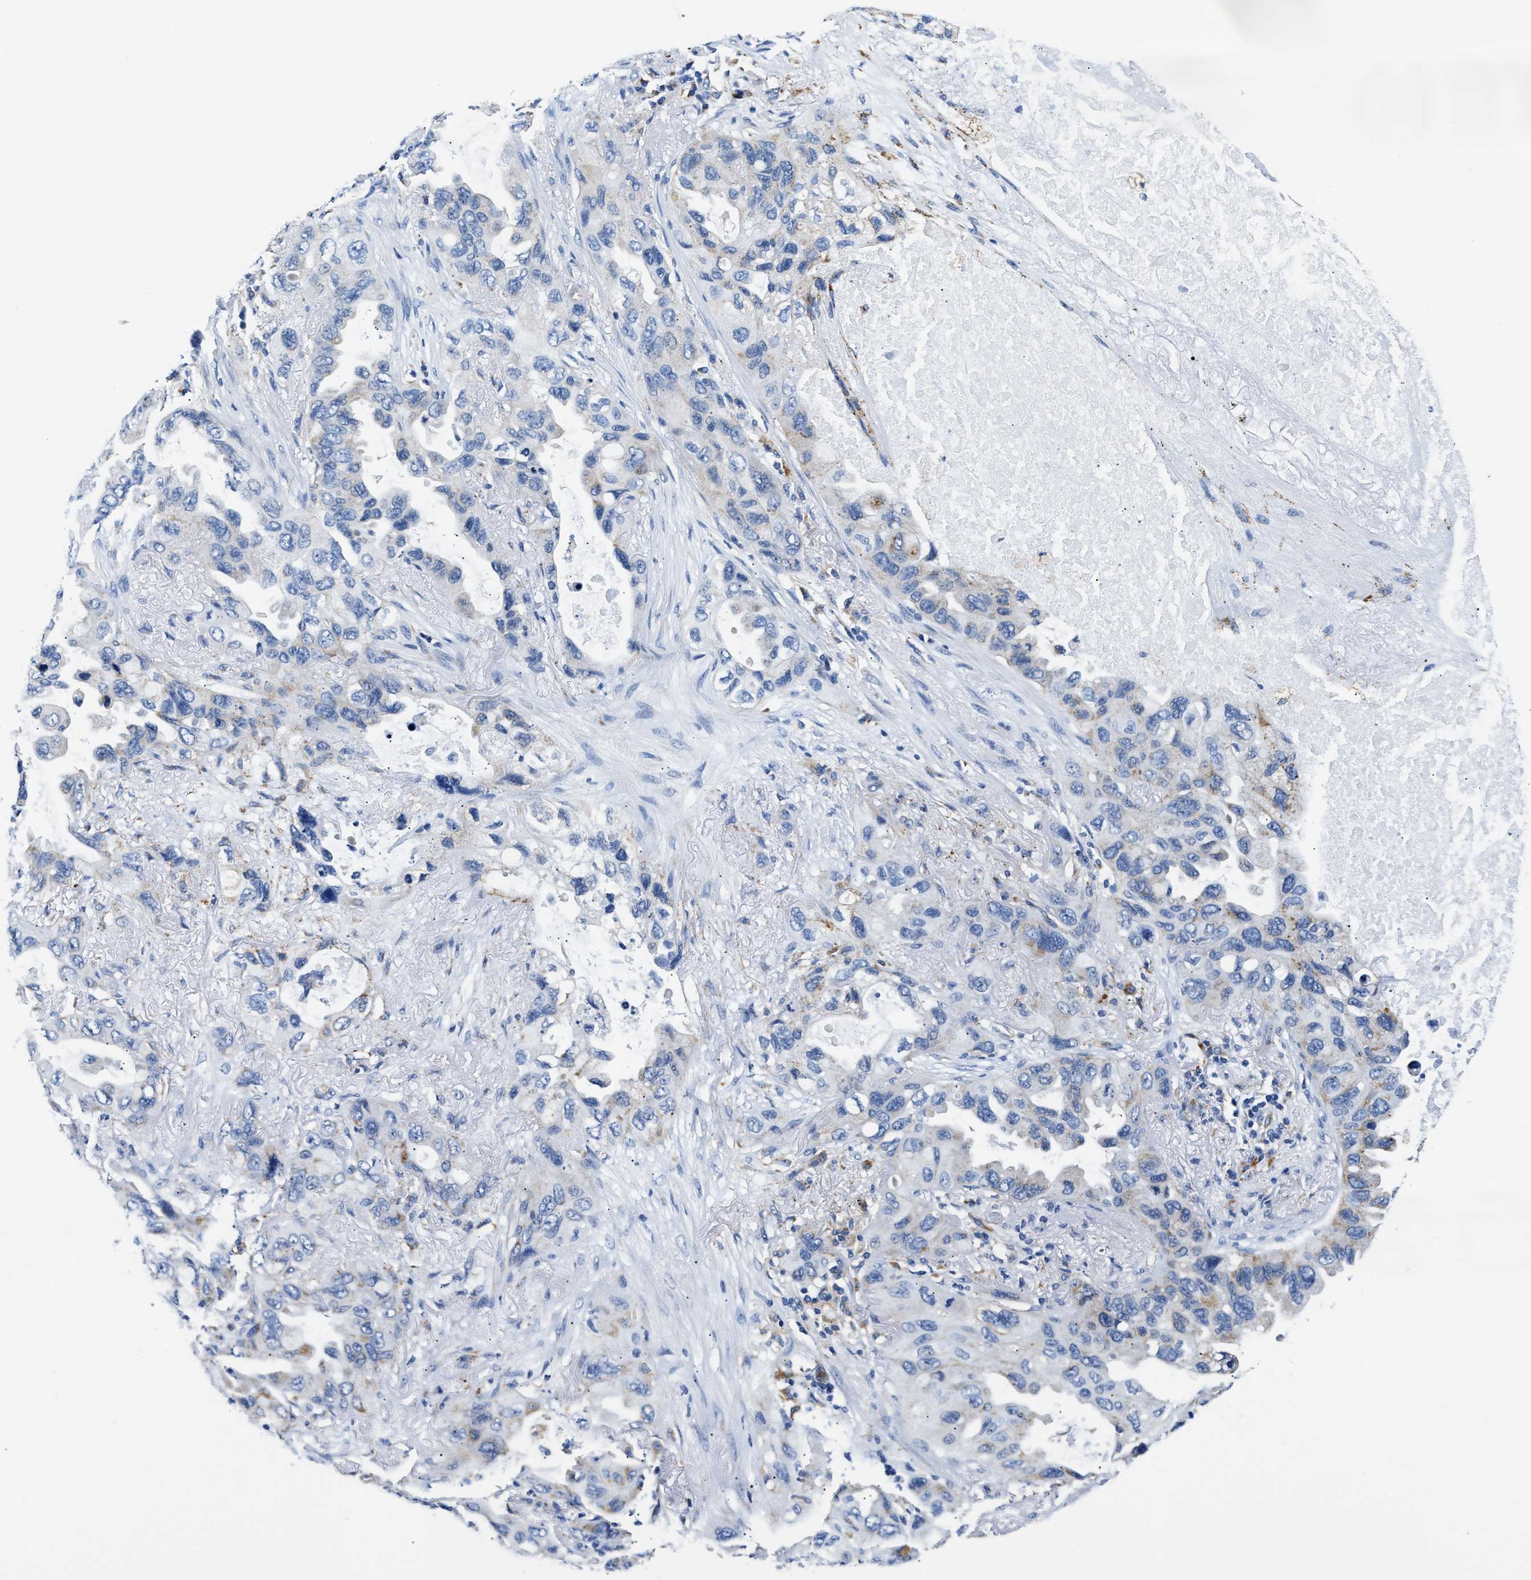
{"staining": {"intensity": "weak", "quantity": "<25%", "location": "cytoplasmic/membranous"}, "tissue": "lung cancer", "cell_type": "Tumor cells", "image_type": "cancer", "snomed": [{"axis": "morphology", "description": "Squamous cell carcinoma, NOS"}, {"axis": "topography", "description": "Lung"}], "caption": "High magnification brightfield microscopy of lung squamous cell carcinoma stained with DAB (brown) and counterstained with hematoxylin (blue): tumor cells show no significant expression. (IHC, brightfield microscopy, high magnification).", "gene": "ACADVL", "patient": {"sex": "female", "age": 73}}